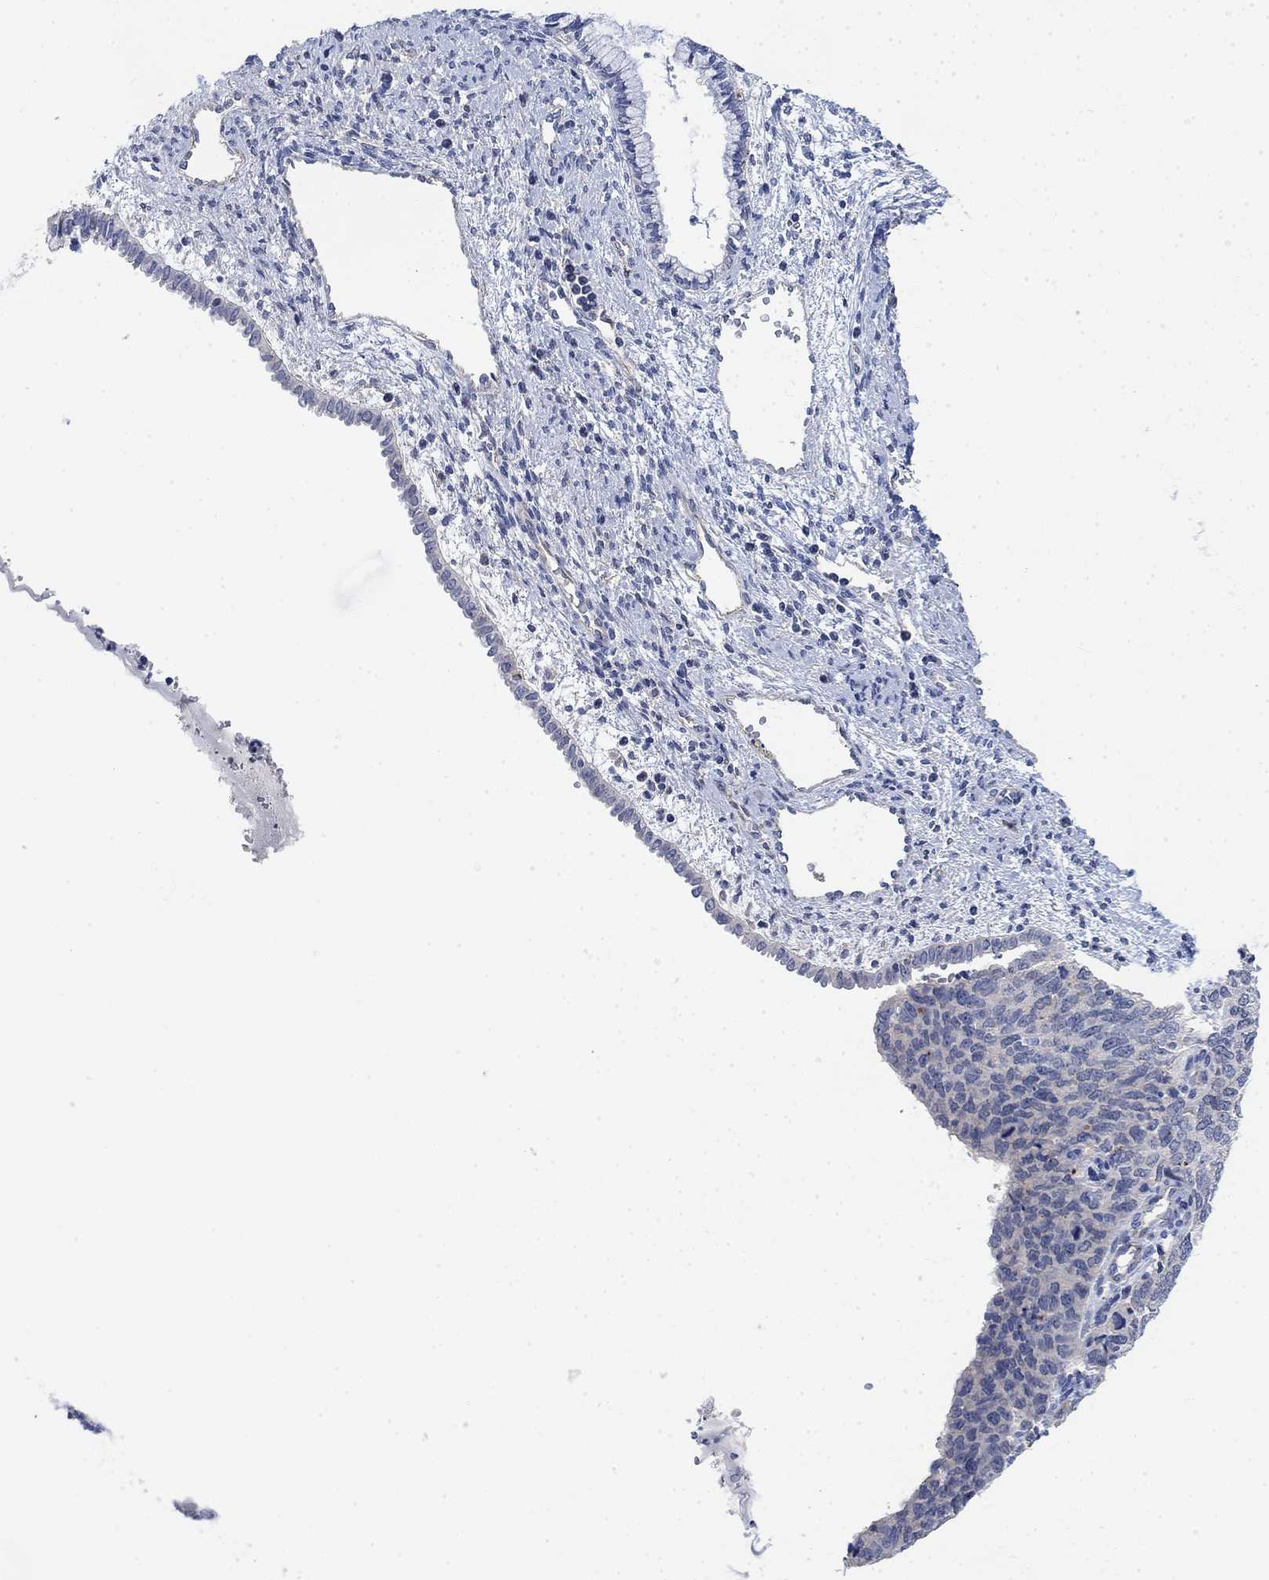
{"staining": {"intensity": "negative", "quantity": "none", "location": "none"}, "tissue": "cervical cancer", "cell_type": "Tumor cells", "image_type": "cancer", "snomed": [{"axis": "morphology", "description": "Squamous cell carcinoma, NOS"}, {"axis": "topography", "description": "Cervix"}], "caption": "Immunohistochemical staining of human squamous cell carcinoma (cervical) shows no significant staining in tumor cells.", "gene": "HCRTR1", "patient": {"sex": "female", "age": 63}}